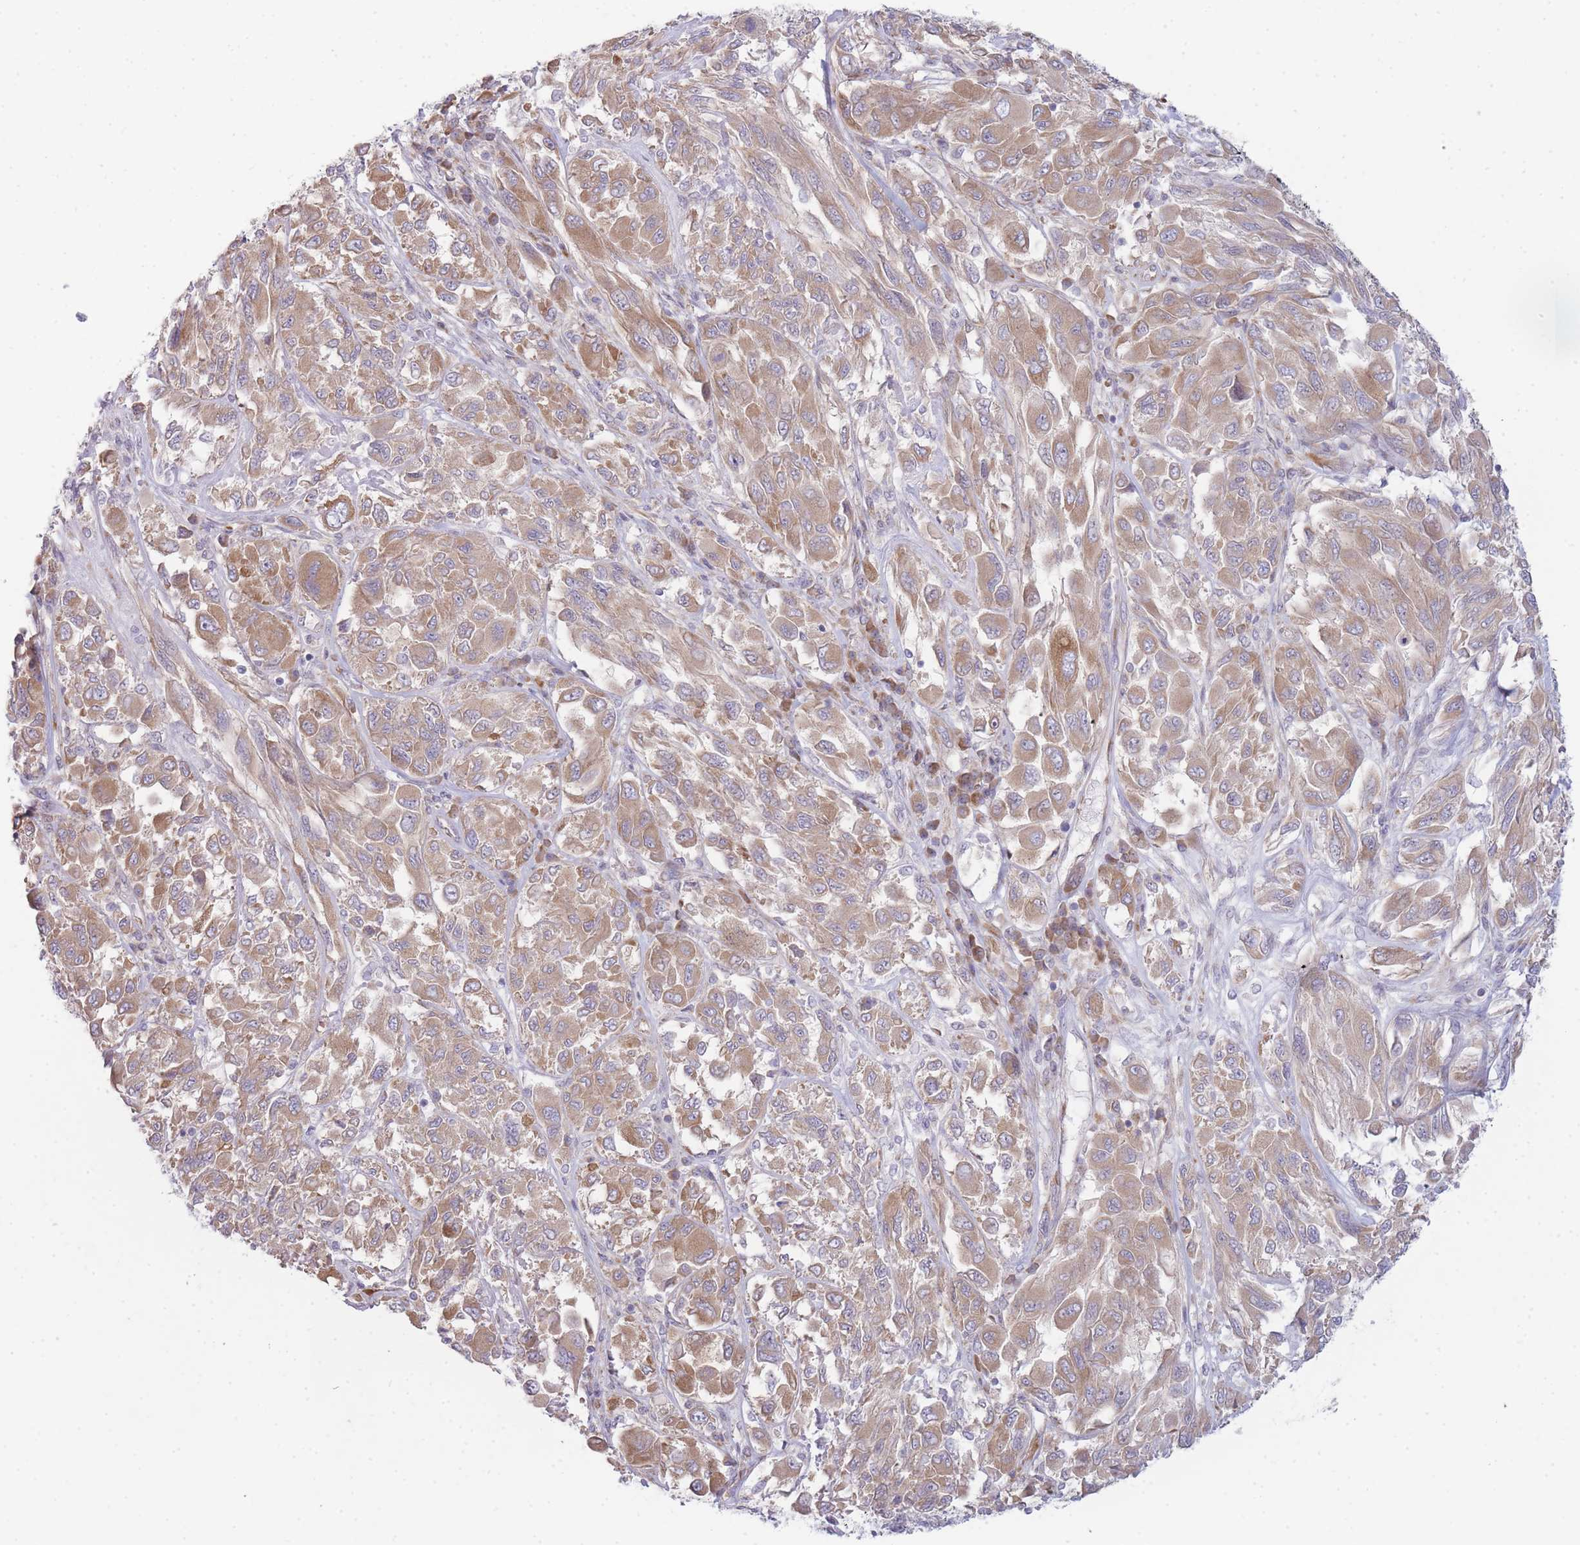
{"staining": {"intensity": "moderate", "quantity": ">75%", "location": "cytoplasmic/membranous"}, "tissue": "melanoma", "cell_type": "Tumor cells", "image_type": "cancer", "snomed": [{"axis": "morphology", "description": "Malignant melanoma, NOS"}, {"axis": "topography", "description": "Skin"}], "caption": "Protein staining demonstrates moderate cytoplasmic/membranous expression in about >75% of tumor cells in melanoma.", "gene": "OR5L2", "patient": {"sex": "female", "age": 91}}